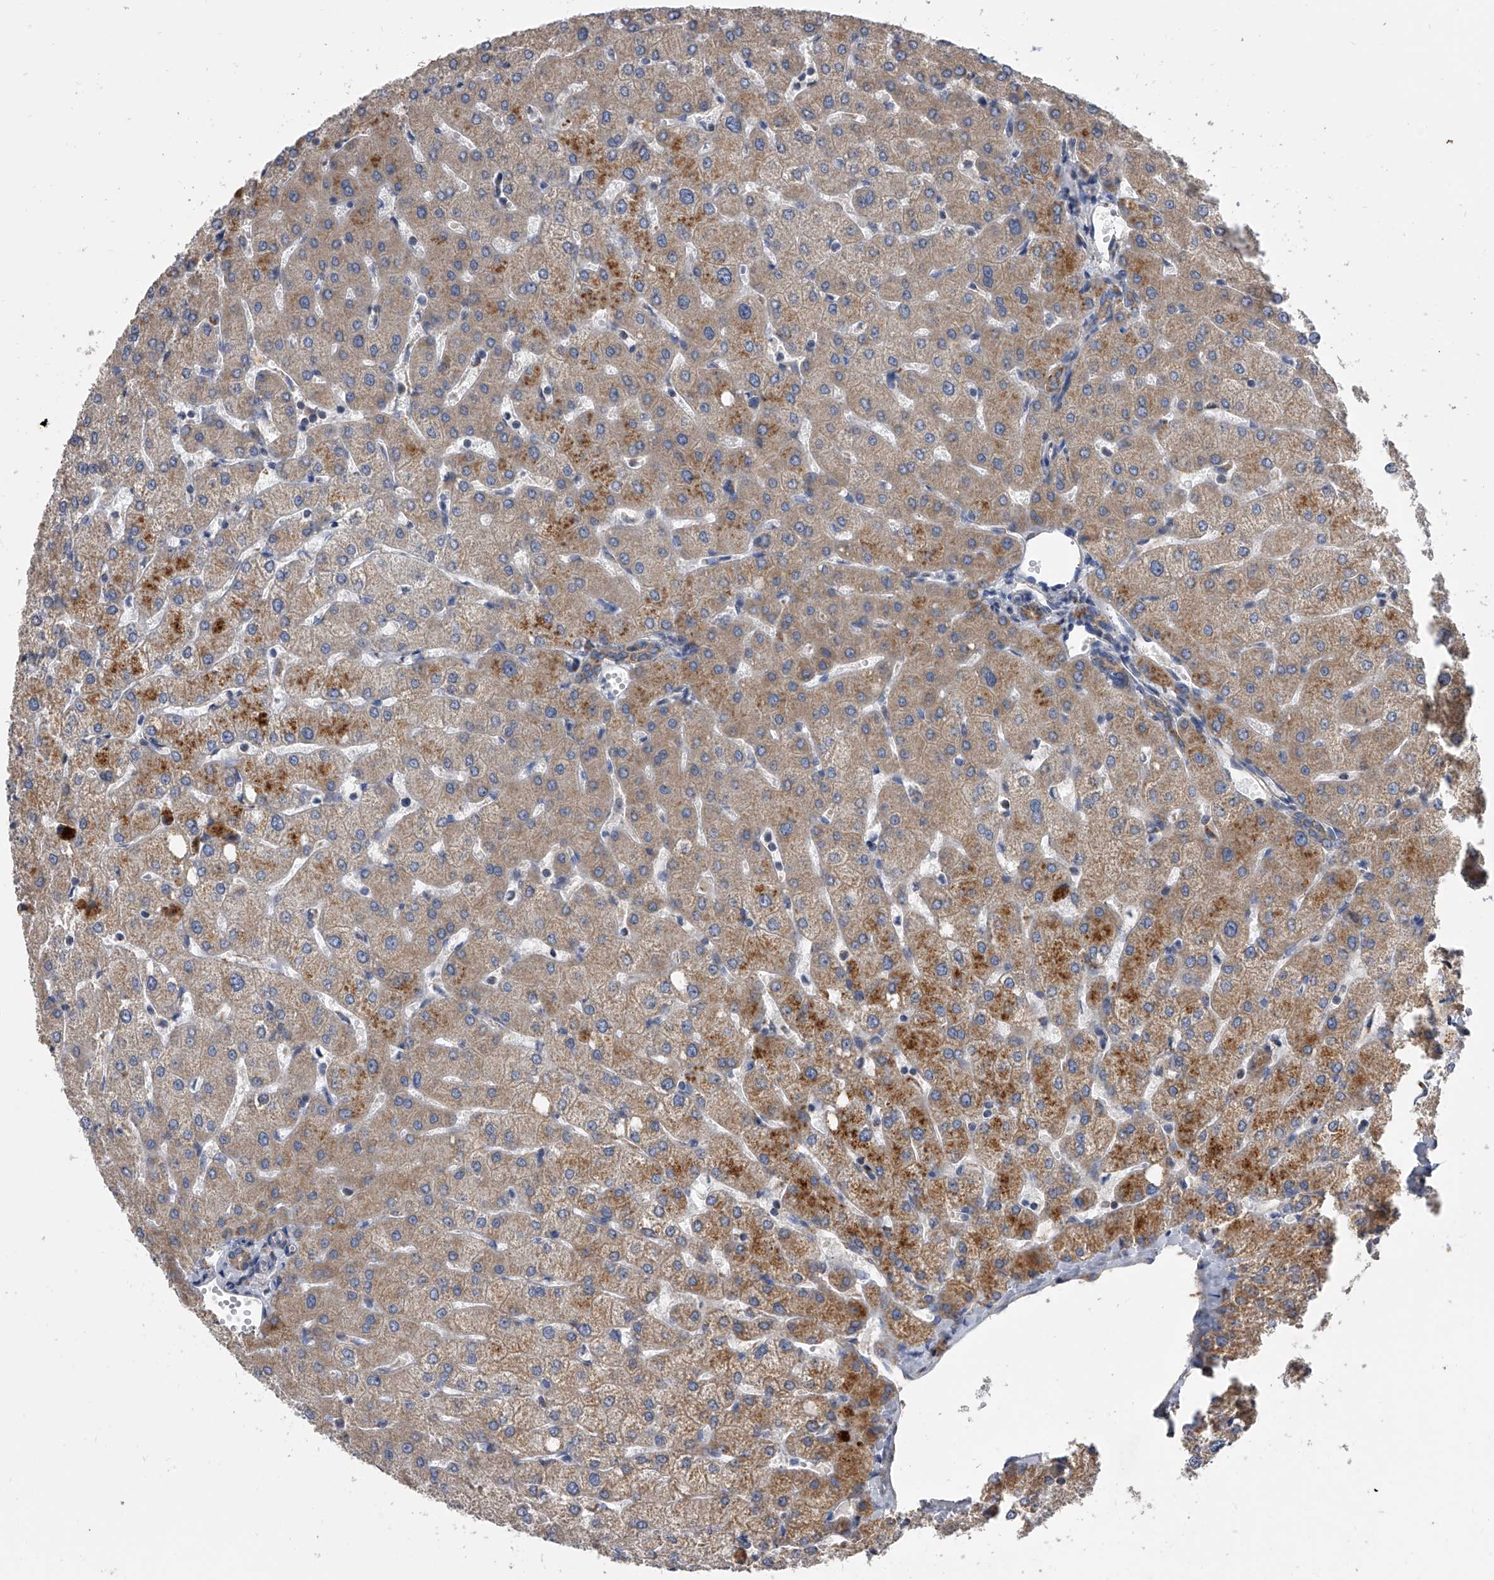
{"staining": {"intensity": "moderate", "quantity": ">75%", "location": "cytoplasmic/membranous"}, "tissue": "liver", "cell_type": "Cholangiocytes", "image_type": "normal", "snomed": [{"axis": "morphology", "description": "Normal tissue, NOS"}, {"axis": "topography", "description": "Liver"}], "caption": "Protein positivity by IHC displays moderate cytoplasmic/membranous positivity in about >75% of cholangiocytes in unremarkable liver.", "gene": "MRPL28", "patient": {"sex": "female", "age": 54}}